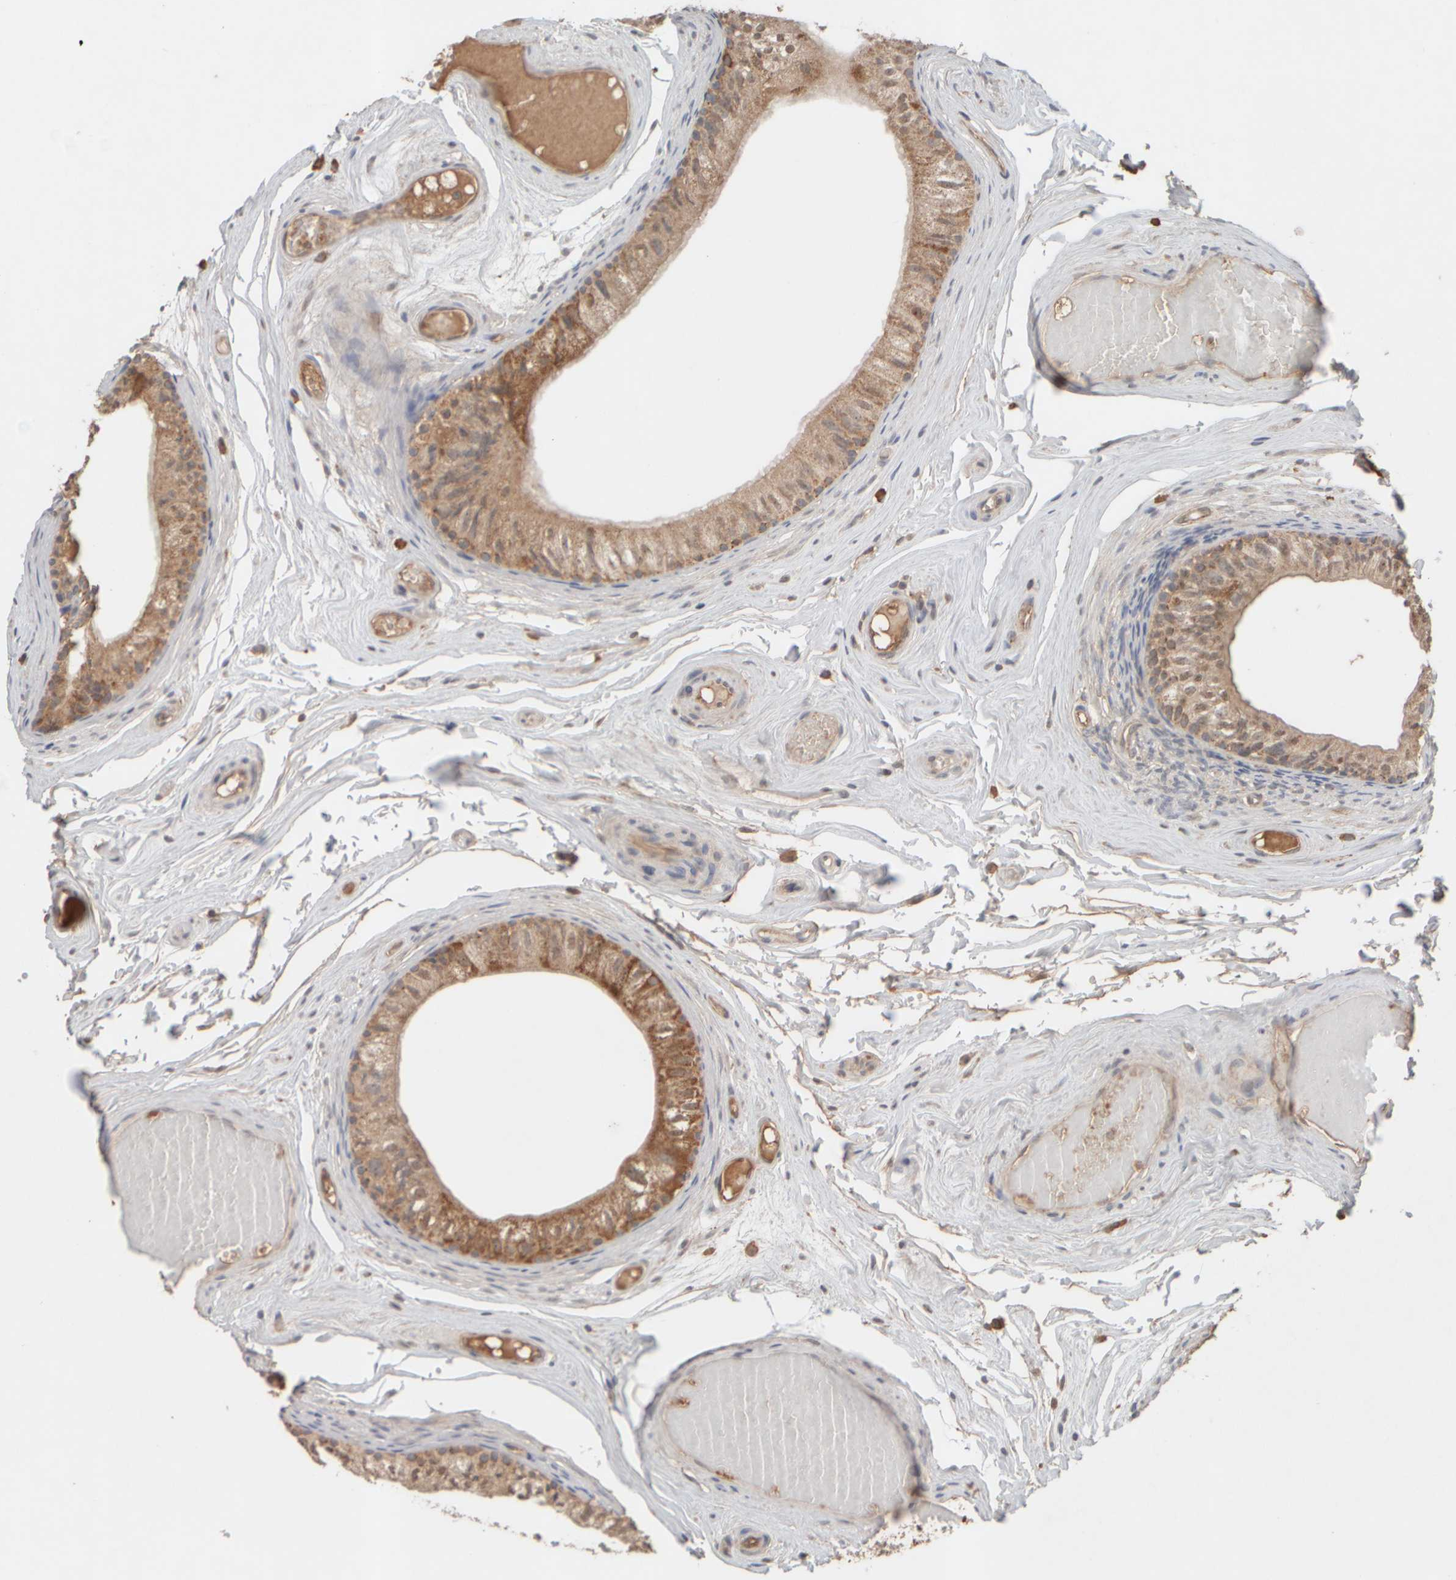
{"staining": {"intensity": "moderate", "quantity": ">75%", "location": "cytoplasmic/membranous"}, "tissue": "epididymis", "cell_type": "Glandular cells", "image_type": "normal", "snomed": [{"axis": "morphology", "description": "Normal tissue, NOS"}, {"axis": "topography", "description": "Epididymis"}], "caption": "Epididymis stained for a protein (brown) demonstrates moderate cytoplasmic/membranous positive expression in about >75% of glandular cells.", "gene": "EIF2B3", "patient": {"sex": "male", "age": 79}}